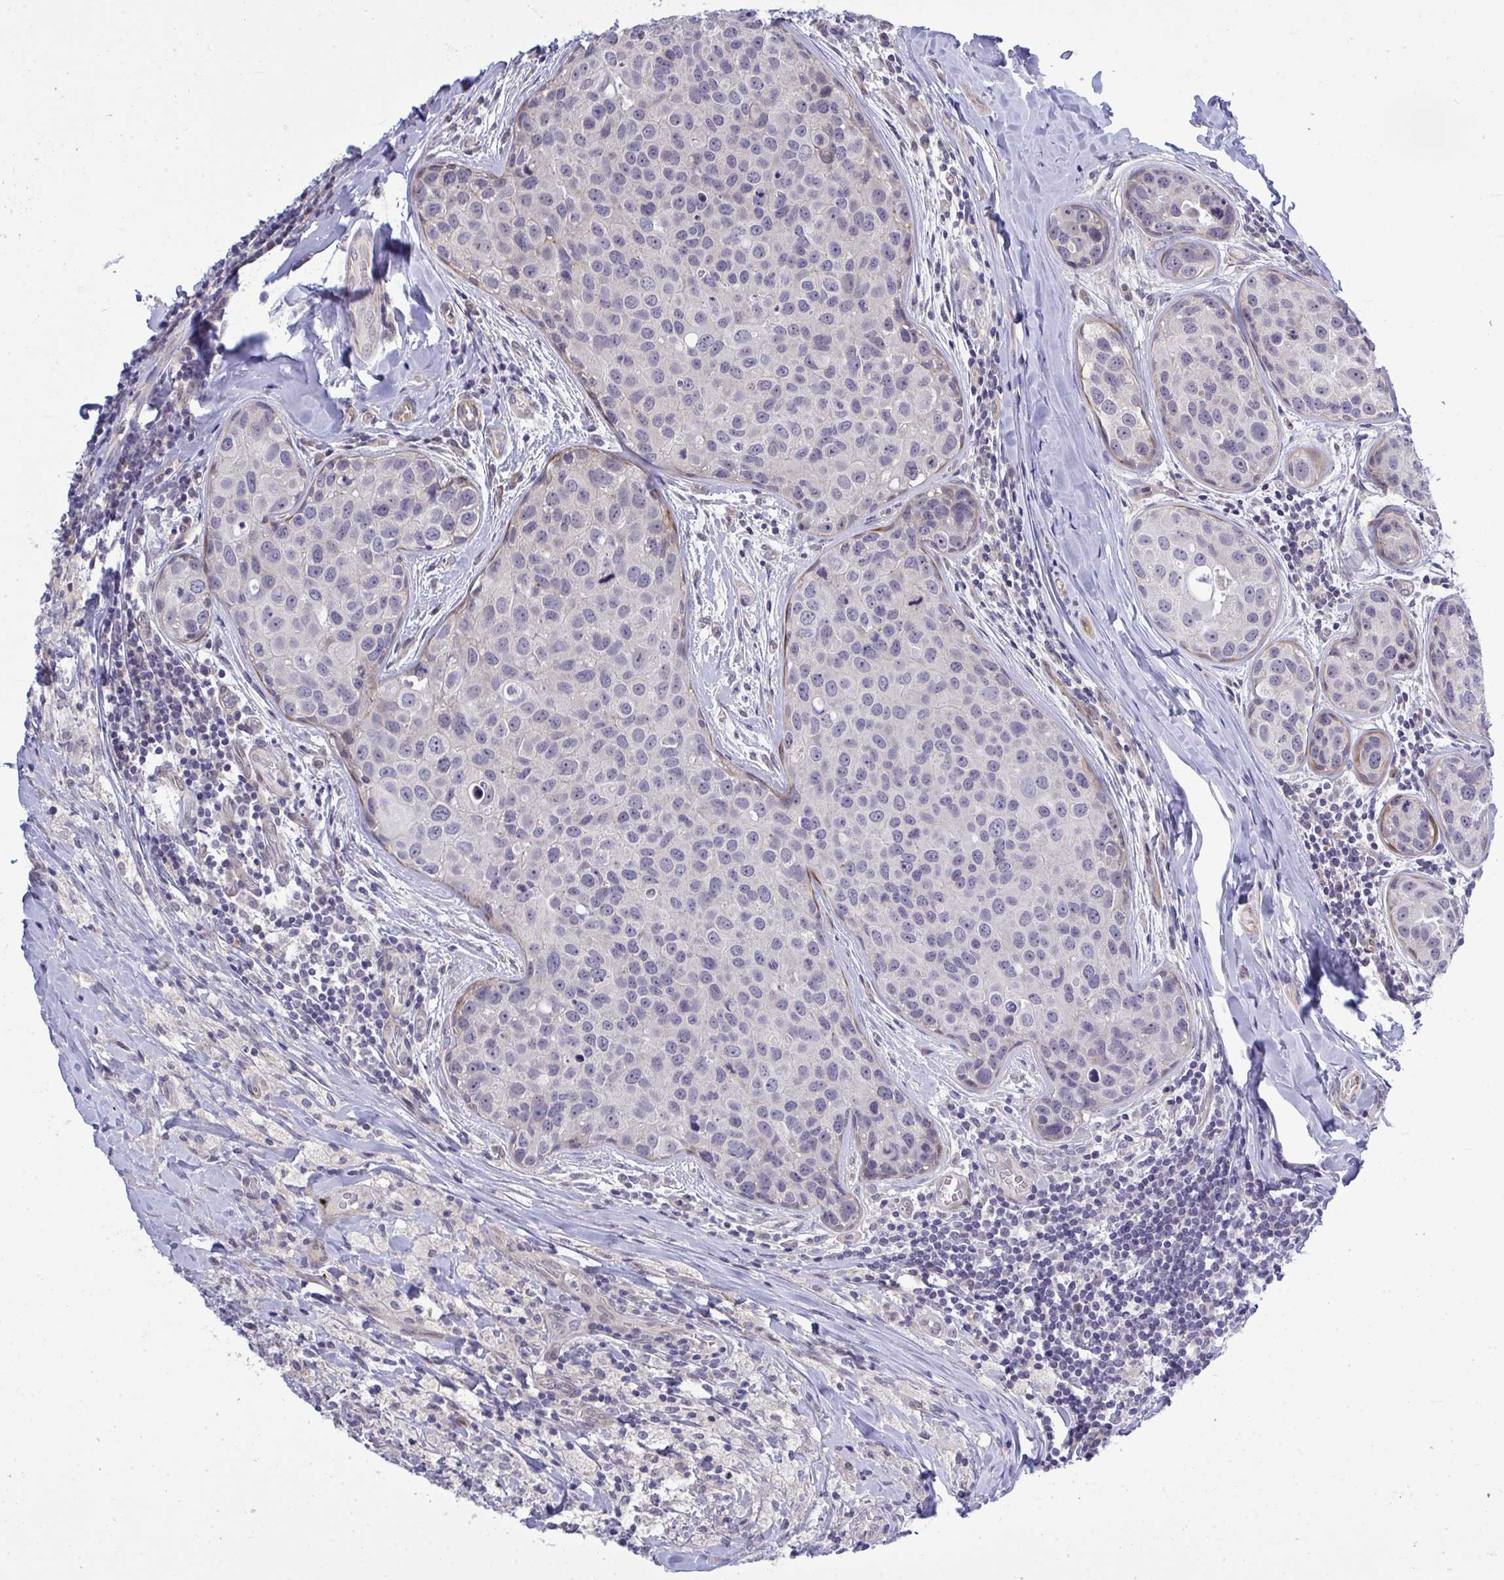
{"staining": {"intensity": "negative", "quantity": "none", "location": "none"}, "tissue": "breast cancer", "cell_type": "Tumor cells", "image_type": "cancer", "snomed": [{"axis": "morphology", "description": "Duct carcinoma"}, {"axis": "topography", "description": "Breast"}], "caption": "High power microscopy image of an immunohistochemistry image of intraductal carcinoma (breast), revealing no significant positivity in tumor cells. (Brightfield microscopy of DAB (3,3'-diaminobenzidine) IHC at high magnification).", "gene": "HMBOX1", "patient": {"sex": "female", "age": 24}}